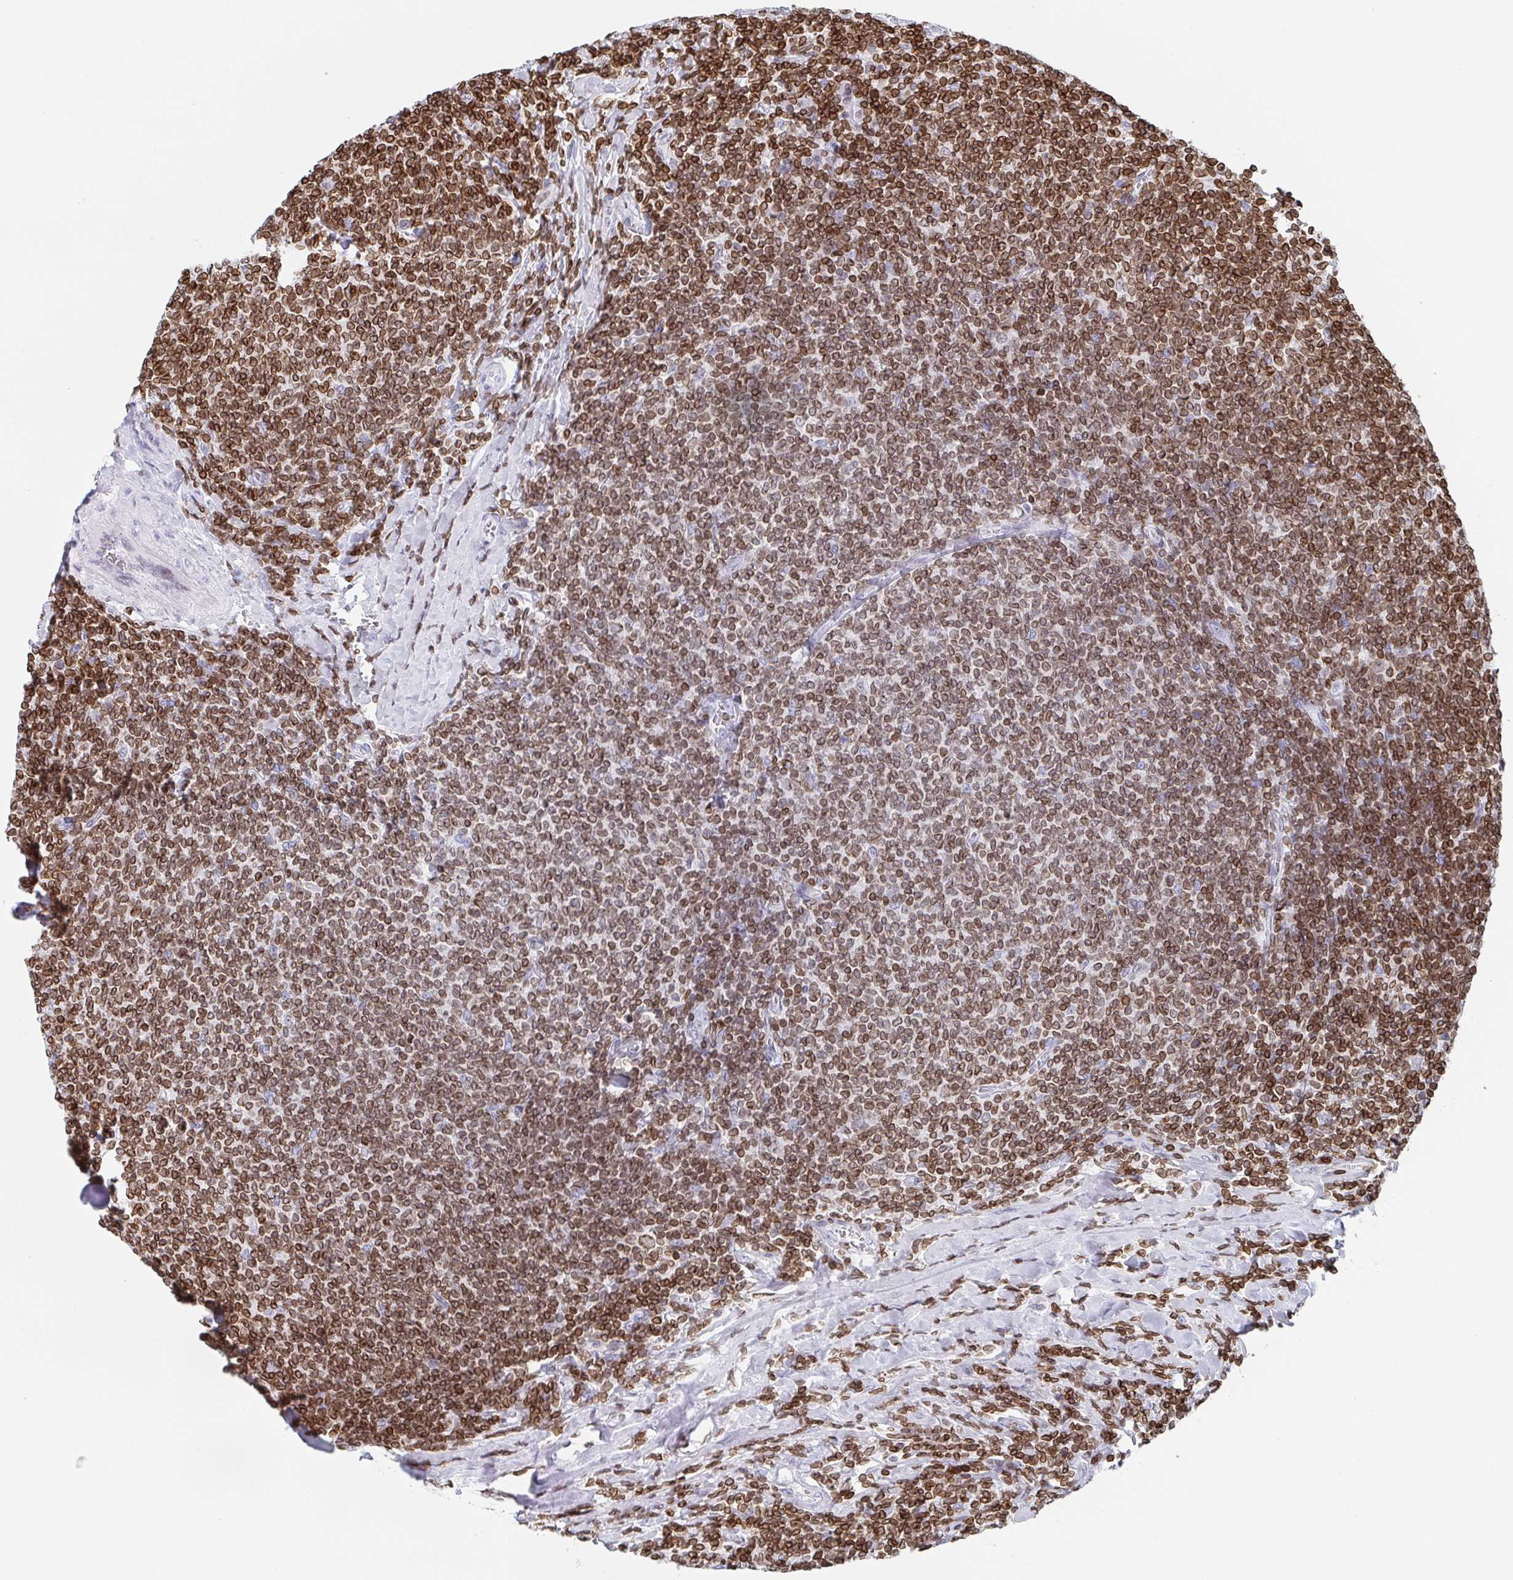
{"staining": {"intensity": "moderate", "quantity": ">75%", "location": "cytoplasmic/membranous,nuclear"}, "tissue": "lymphoma", "cell_type": "Tumor cells", "image_type": "cancer", "snomed": [{"axis": "morphology", "description": "Malignant lymphoma, non-Hodgkin's type, Low grade"}, {"axis": "topography", "description": "Lymph node"}], "caption": "The image shows staining of lymphoma, revealing moderate cytoplasmic/membranous and nuclear protein positivity (brown color) within tumor cells. The staining was performed using DAB, with brown indicating positive protein expression. Nuclei are stained blue with hematoxylin.", "gene": "BTBD7", "patient": {"sex": "male", "age": 52}}